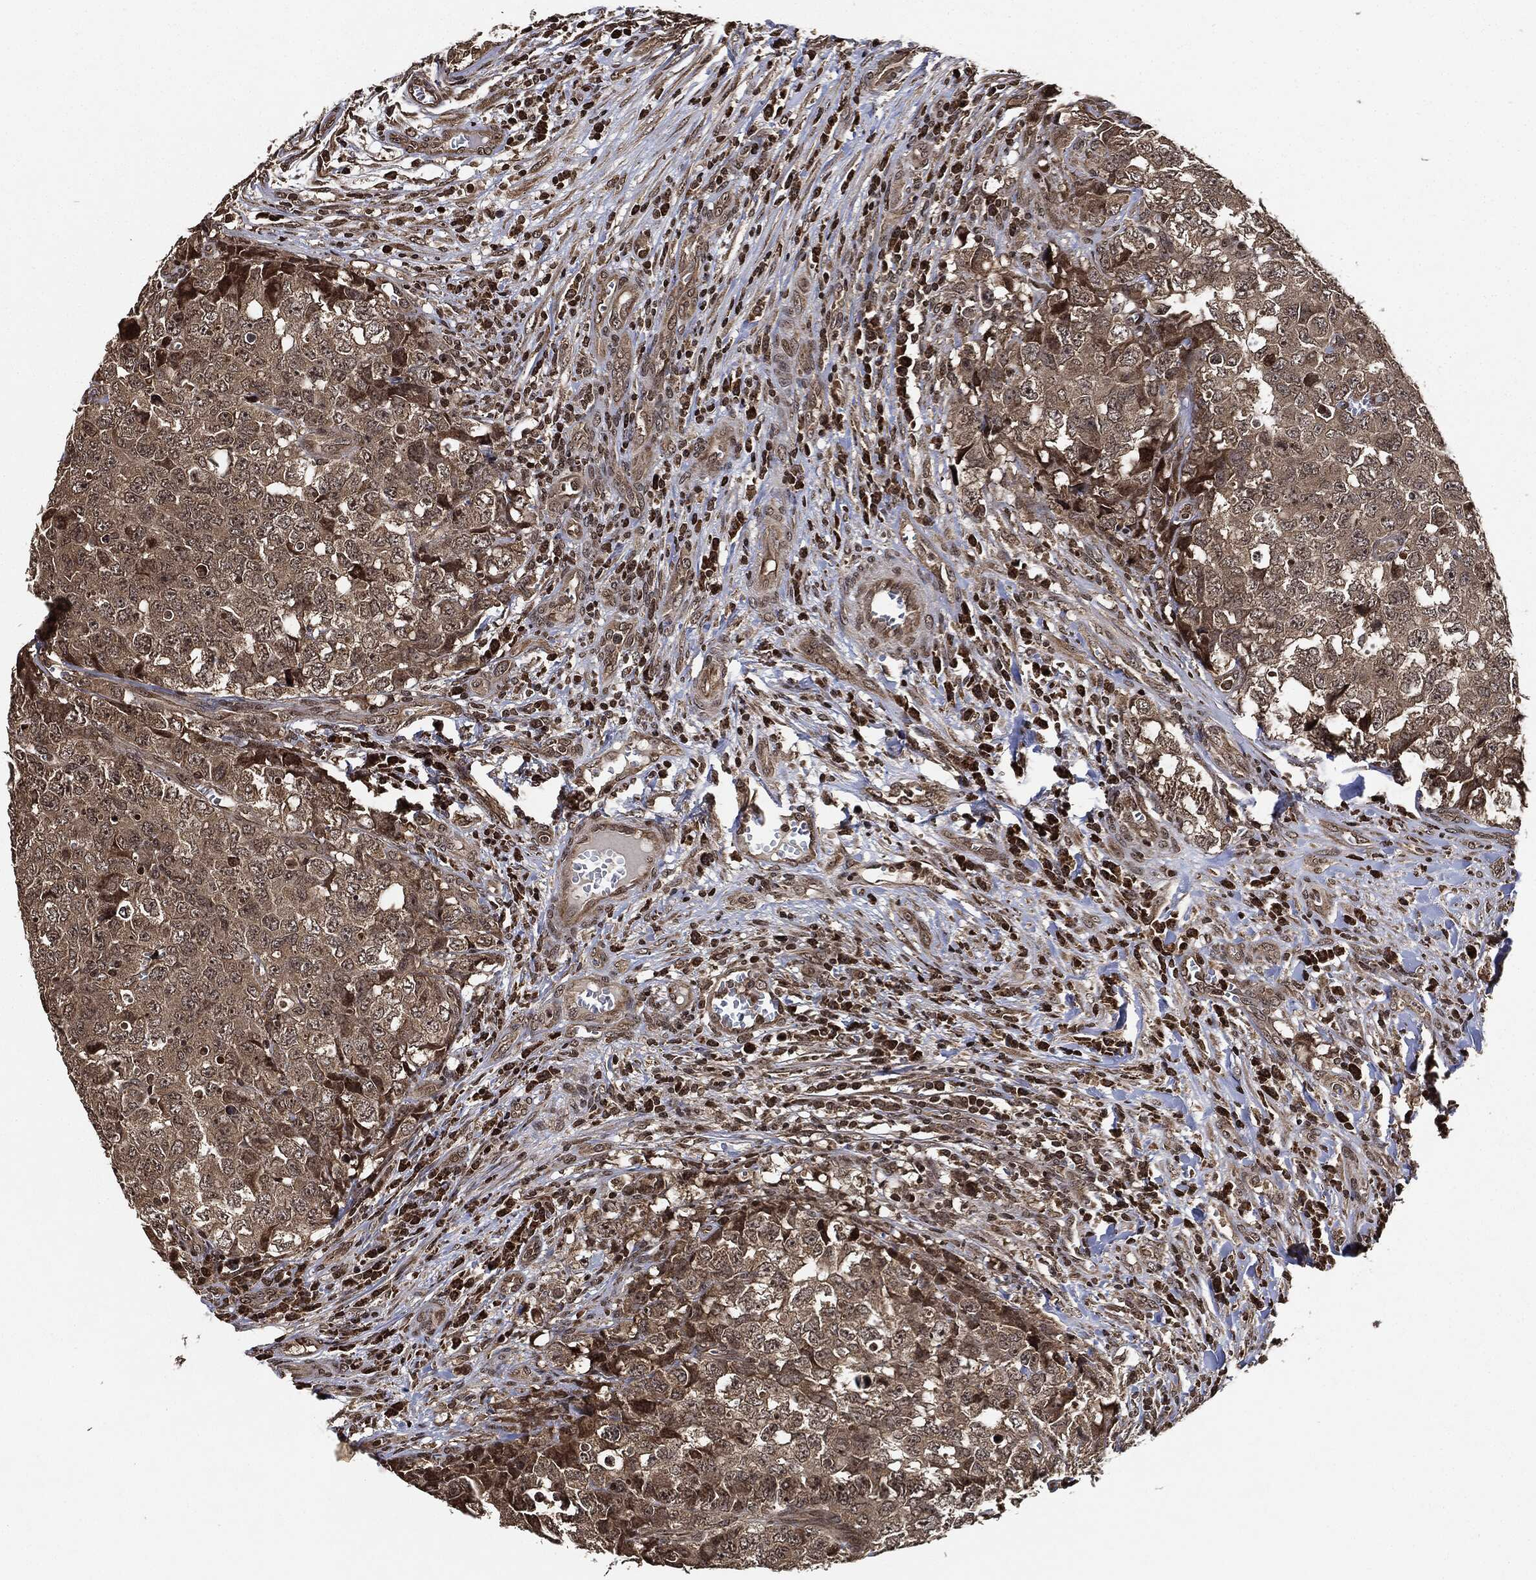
{"staining": {"intensity": "weak", "quantity": "25%-75%", "location": "cytoplasmic/membranous"}, "tissue": "testis cancer", "cell_type": "Tumor cells", "image_type": "cancer", "snomed": [{"axis": "morphology", "description": "Carcinoma, Embryonal, NOS"}, {"axis": "topography", "description": "Testis"}], "caption": "Protein expression analysis of human testis embryonal carcinoma reveals weak cytoplasmic/membranous expression in about 25%-75% of tumor cells.", "gene": "PDK1", "patient": {"sex": "male", "age": 23}}